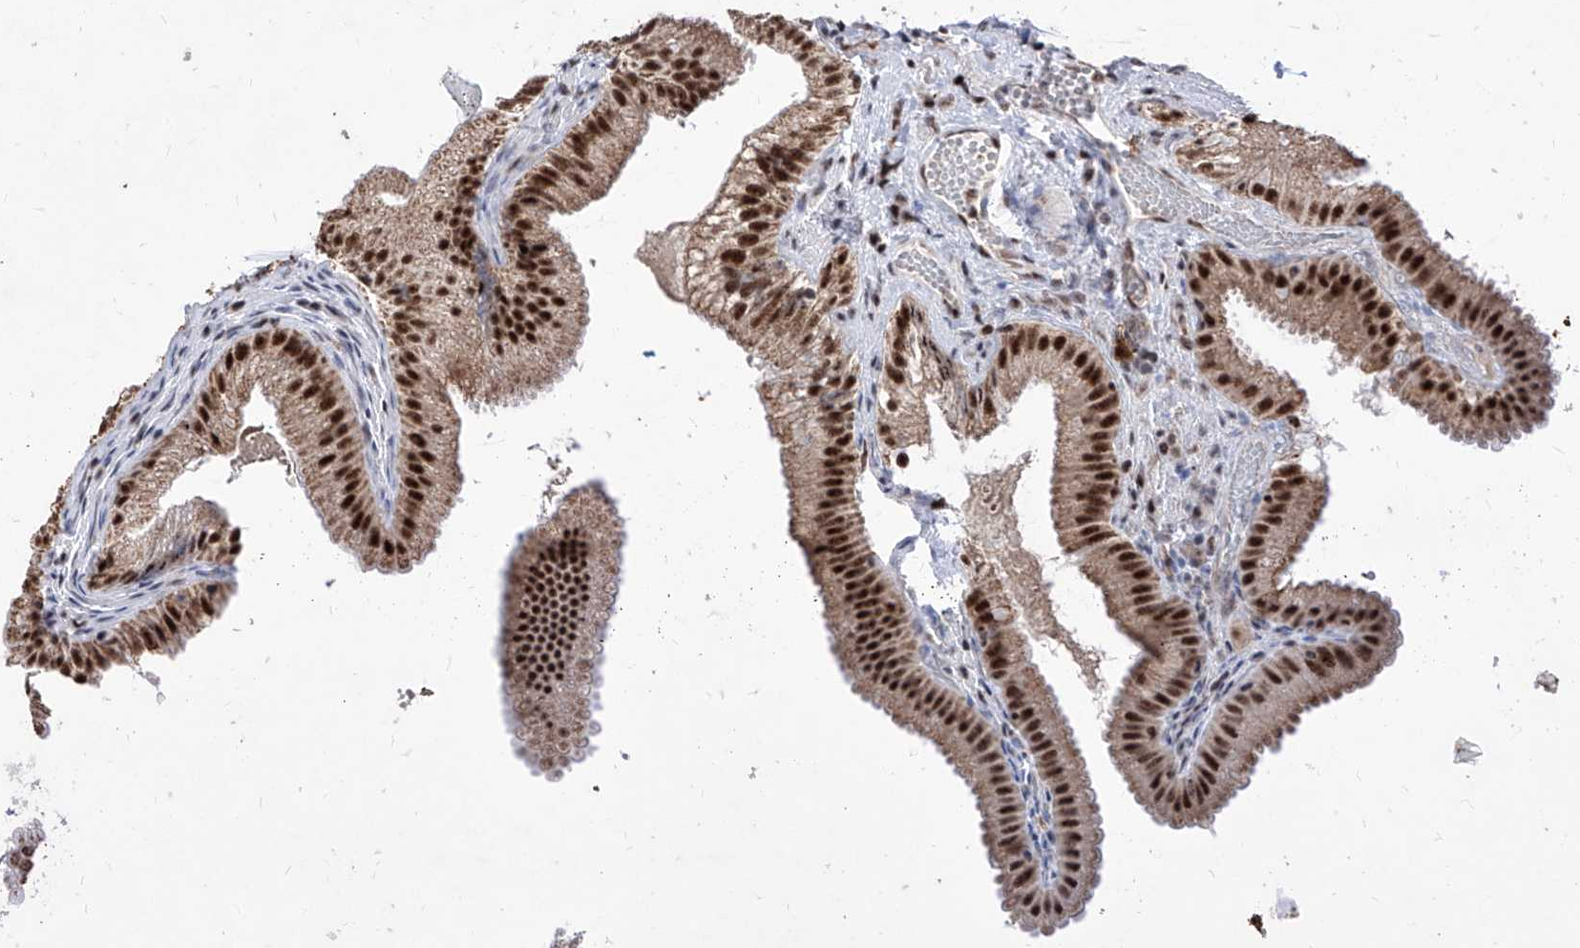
{"staining": {"intensity": "strong", "quantity": ">75%", "location": "nuclear"}, "tissue": "gallbladder", "cell_type": "Glandular cells", "image_type": "normal", "snomed": [{"axis": "morphology", "description": "Normal tissue, NOS"}, {"axis": "topography", "description": "Gallbladder"}], "caption": "A high amount of strong nuclear expression is identified in about >75% of glandular cells in normal gallbladder. The protein of interest is stained brown, and the nuclei are stained in blue (DAB (3,3'-diaminobenzidine) IHC with brightfield microscopy, high magnification).", "gene": "PHF5A", "patient": {"sex": "female", "age": 30}}